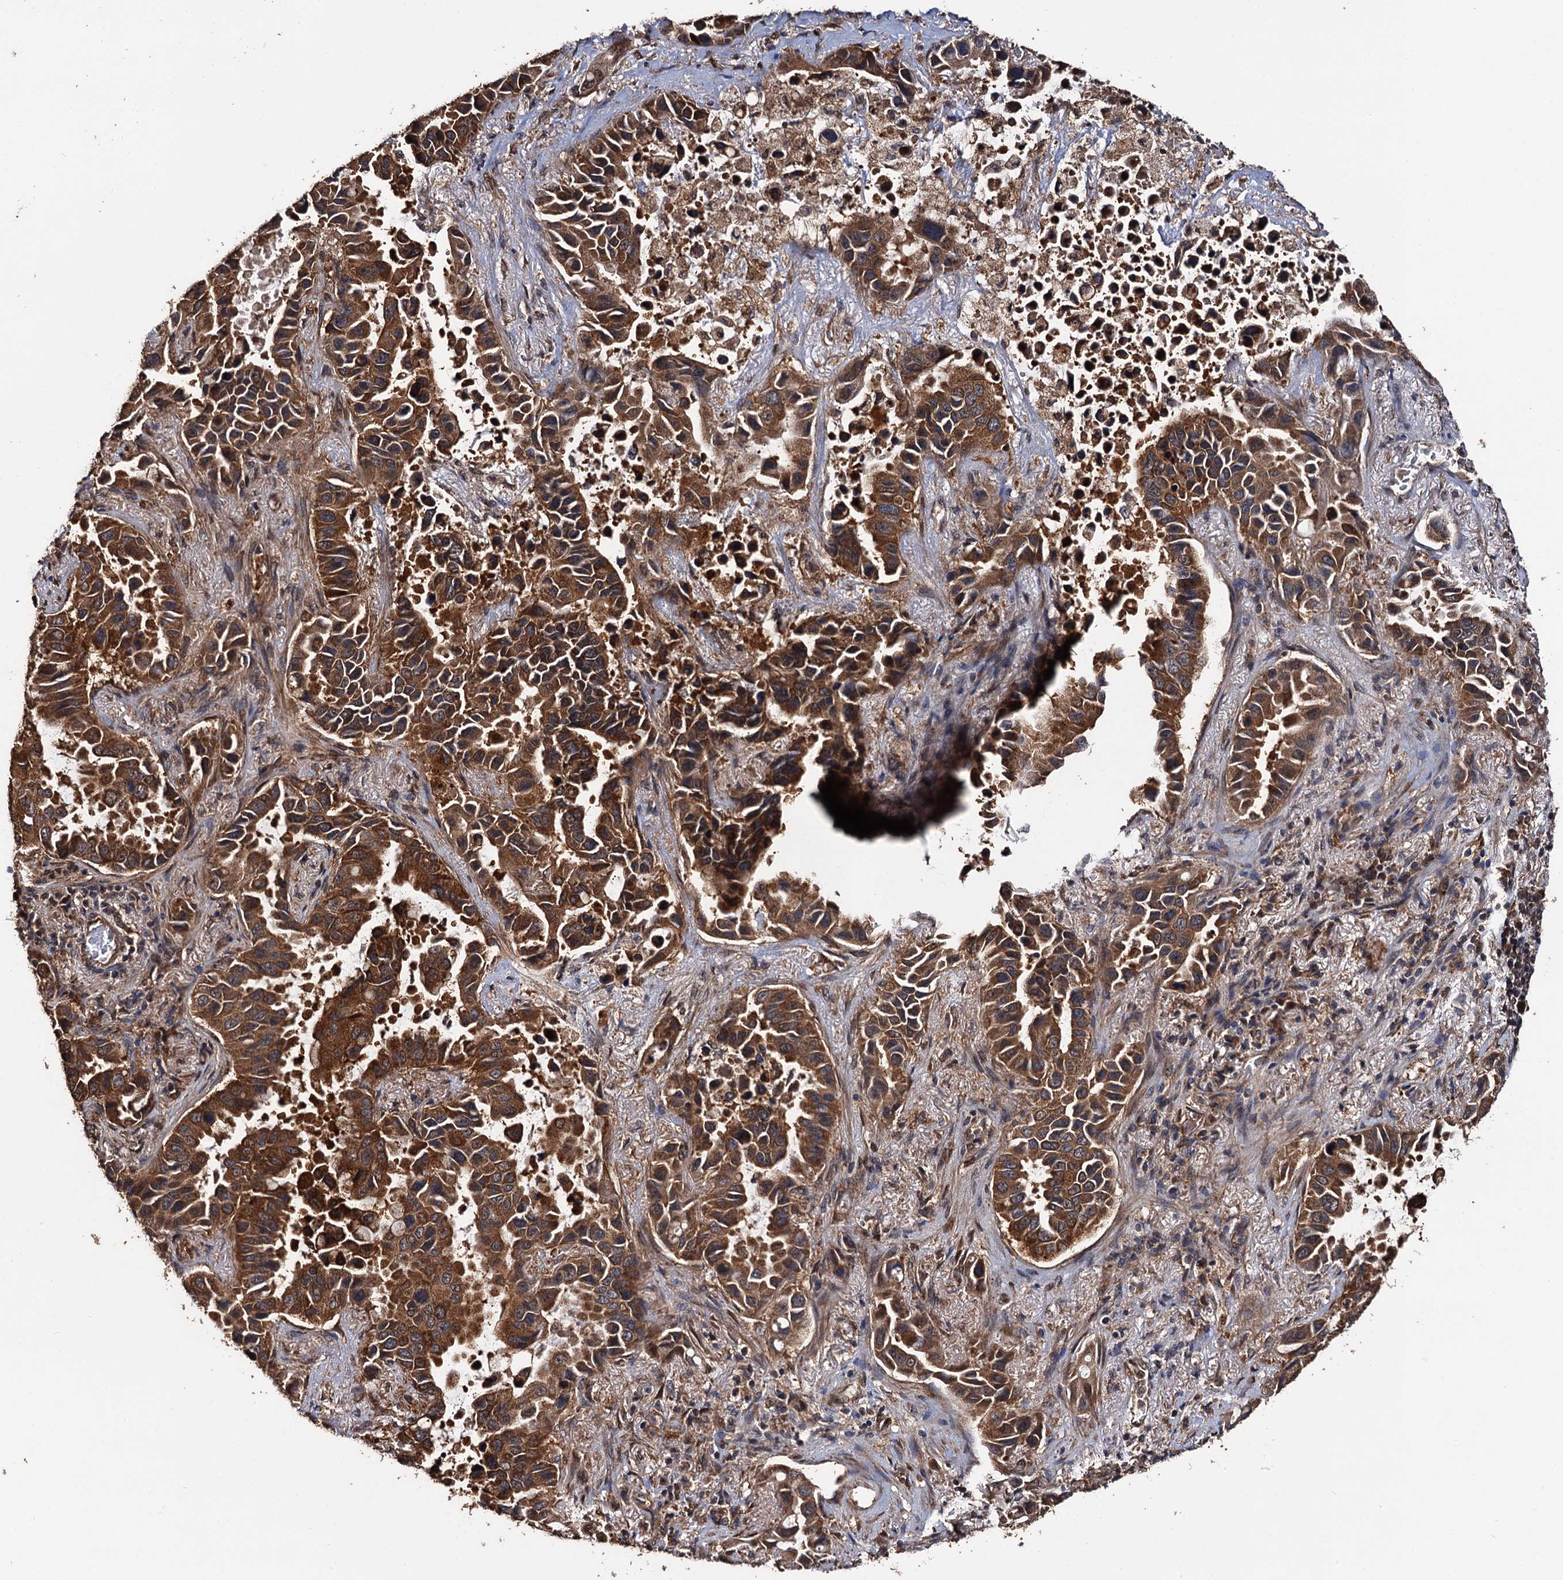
{"staining": {"intensity": "moderate", "quantity": ">75%", "location": "cytoplasmic/membranous,nuclear"}, "tissue": "lung cancer", "cell_type": "Tumor cells", "image_type": "cancer", "snomed": [{"axis": "morphology", "description": "Adenocarcinoma, NOS"}, {"axis": "topography", "description": "Lung"}], "caption": "IHC micrograph of human adenocarcinoma (lung) stained for a protein (brown), which reveals medium levels of moderate cytoplasmic/membranous and nuclear positivity in approximately >75% of tumor cells.", "gene": "MIER2", "patient": {"sex": "male", "age": 64}}